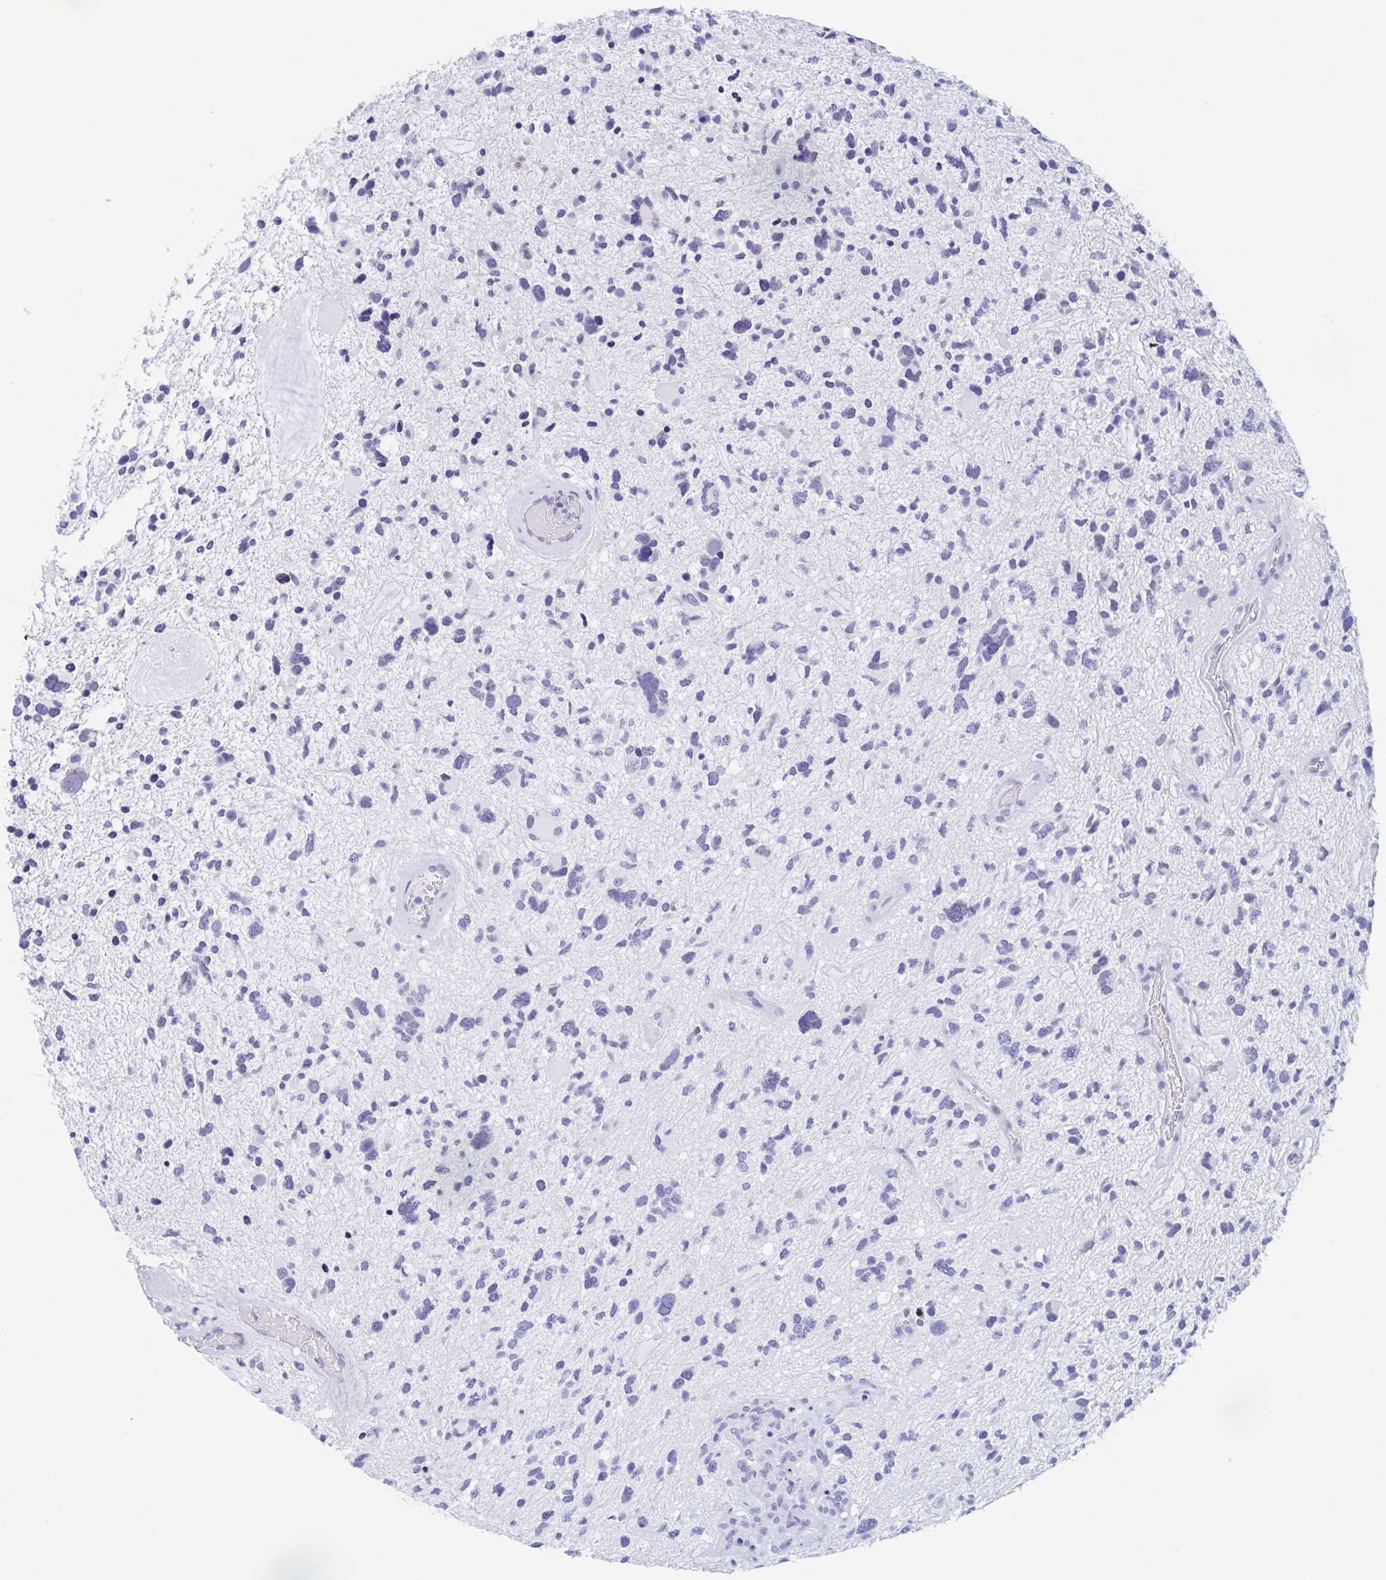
{"staining": {"intensity": "negative", "quantity": "none", "location": "none"}, "tissue": "glioma", "cell_type": "Tumor cells", "image_type": "cancer", "snomed": [{"axis": "morphology", "description": "Glioma, malignant, High grade"}, {"axis": "topography", "description": "Brain"}], "caption": "A micrograph of human high-grade glioma (malignant) is negative for staining in tumor cells.", "gene": "CDX4", "patient": {"sex": "female", "age": 11}}